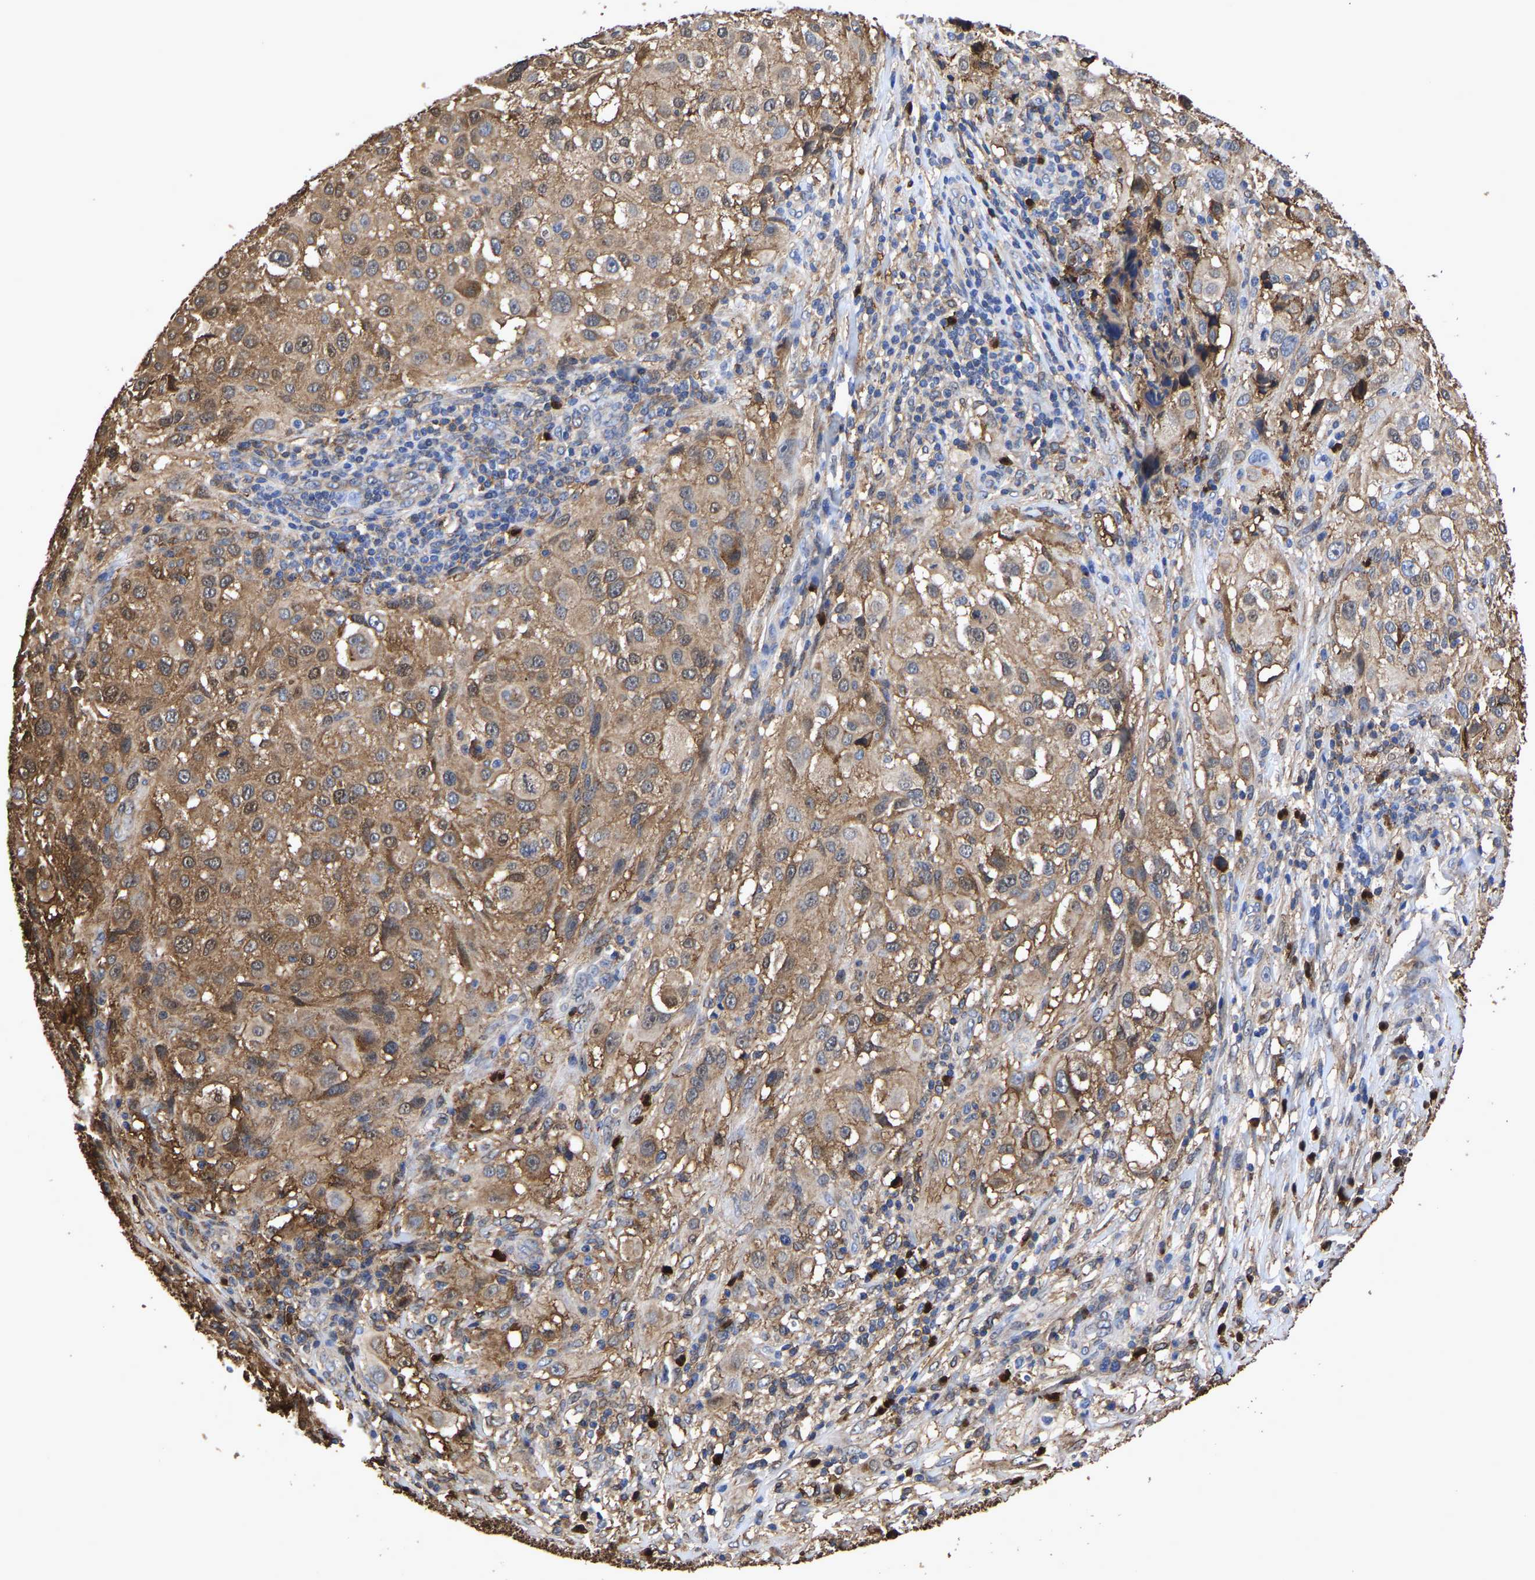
{"staining": {"intensity": "moderate", "quantity": ">75%", "location": "cytoplasmic/membranous,nuclear"}, "tissue": "melanoma", "cell_type": "Tumor cells", "image_type": "cancer", "snomed": [{"axis": "morphology", "description": "Necrosis, NOS"}, {"axis": "morphology", "description": "Malignant melanoma, NOS"}, {"axis": "topography", "description": "Skin"}], "caption": "This image demonstrates IHC staining of human melanoma, with medium moderate cytoplasmic/membranous and nuclear positivity in about >75% of tumor cells.", "gene": "LIF", "patient": {"sex": "female", "age": 87}}